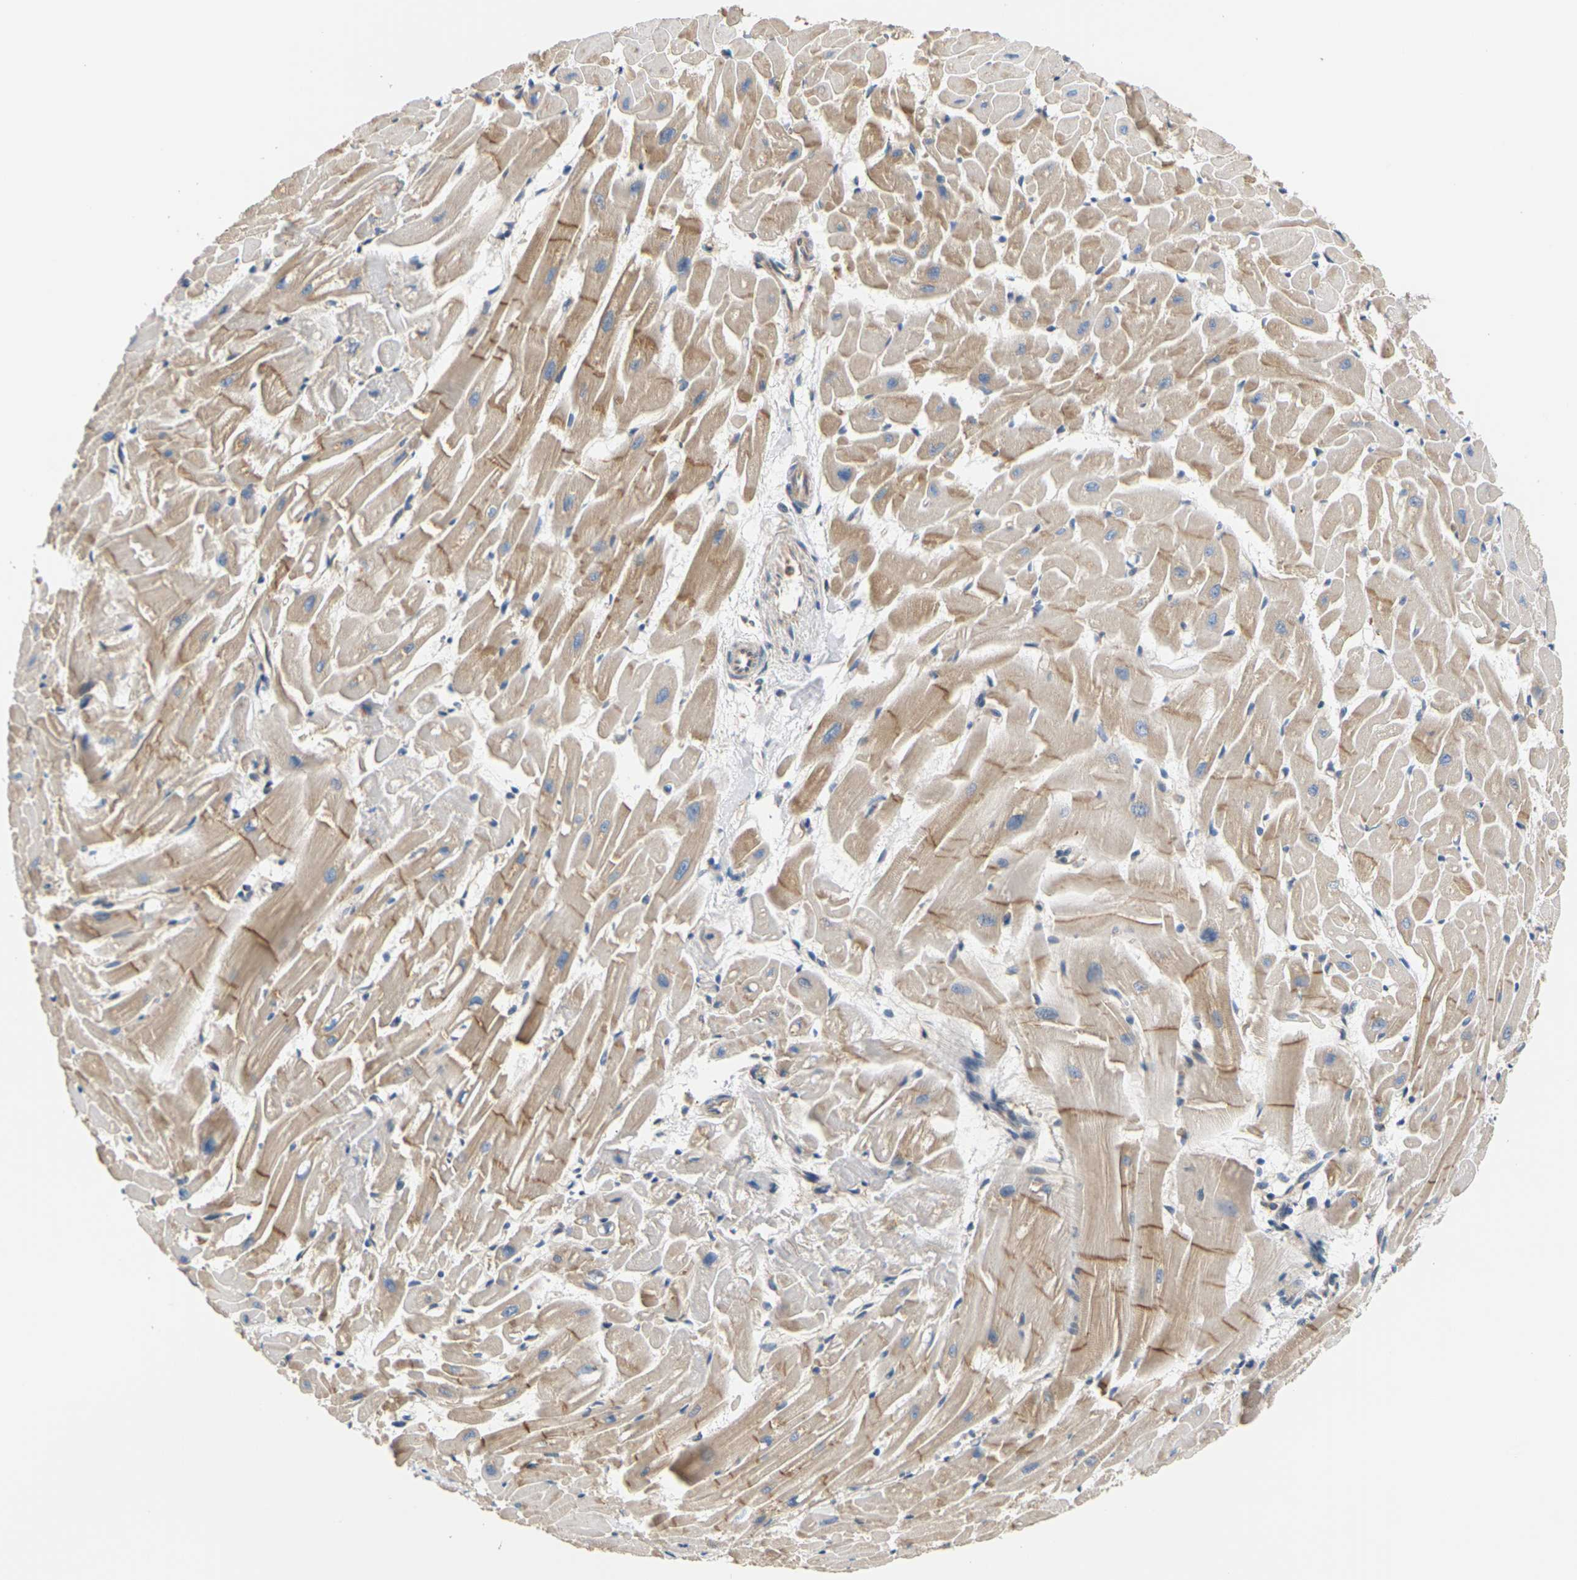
{"staining": {"intensity": "moderate", "quantity": ">75%", "location": "cytoplasmic/membranous"}, "tissue": "heart muscle", "cell_type": "Cardiomyocytes", "image_type": "normal", "snomed": [{"axis": "morphology", "description": "Normal tissue, NOS"}, {"axis": "topography", "description": "Heart"}], "caption": "This micrograph displays IHC staining of unremarkable human heart muscle, with medium moderate cytoplasmic/membranous staining in about >75% of cardiomyocytes.", "gene": "PCDHB4", "patient": {"sex": "female", "age": 19}}